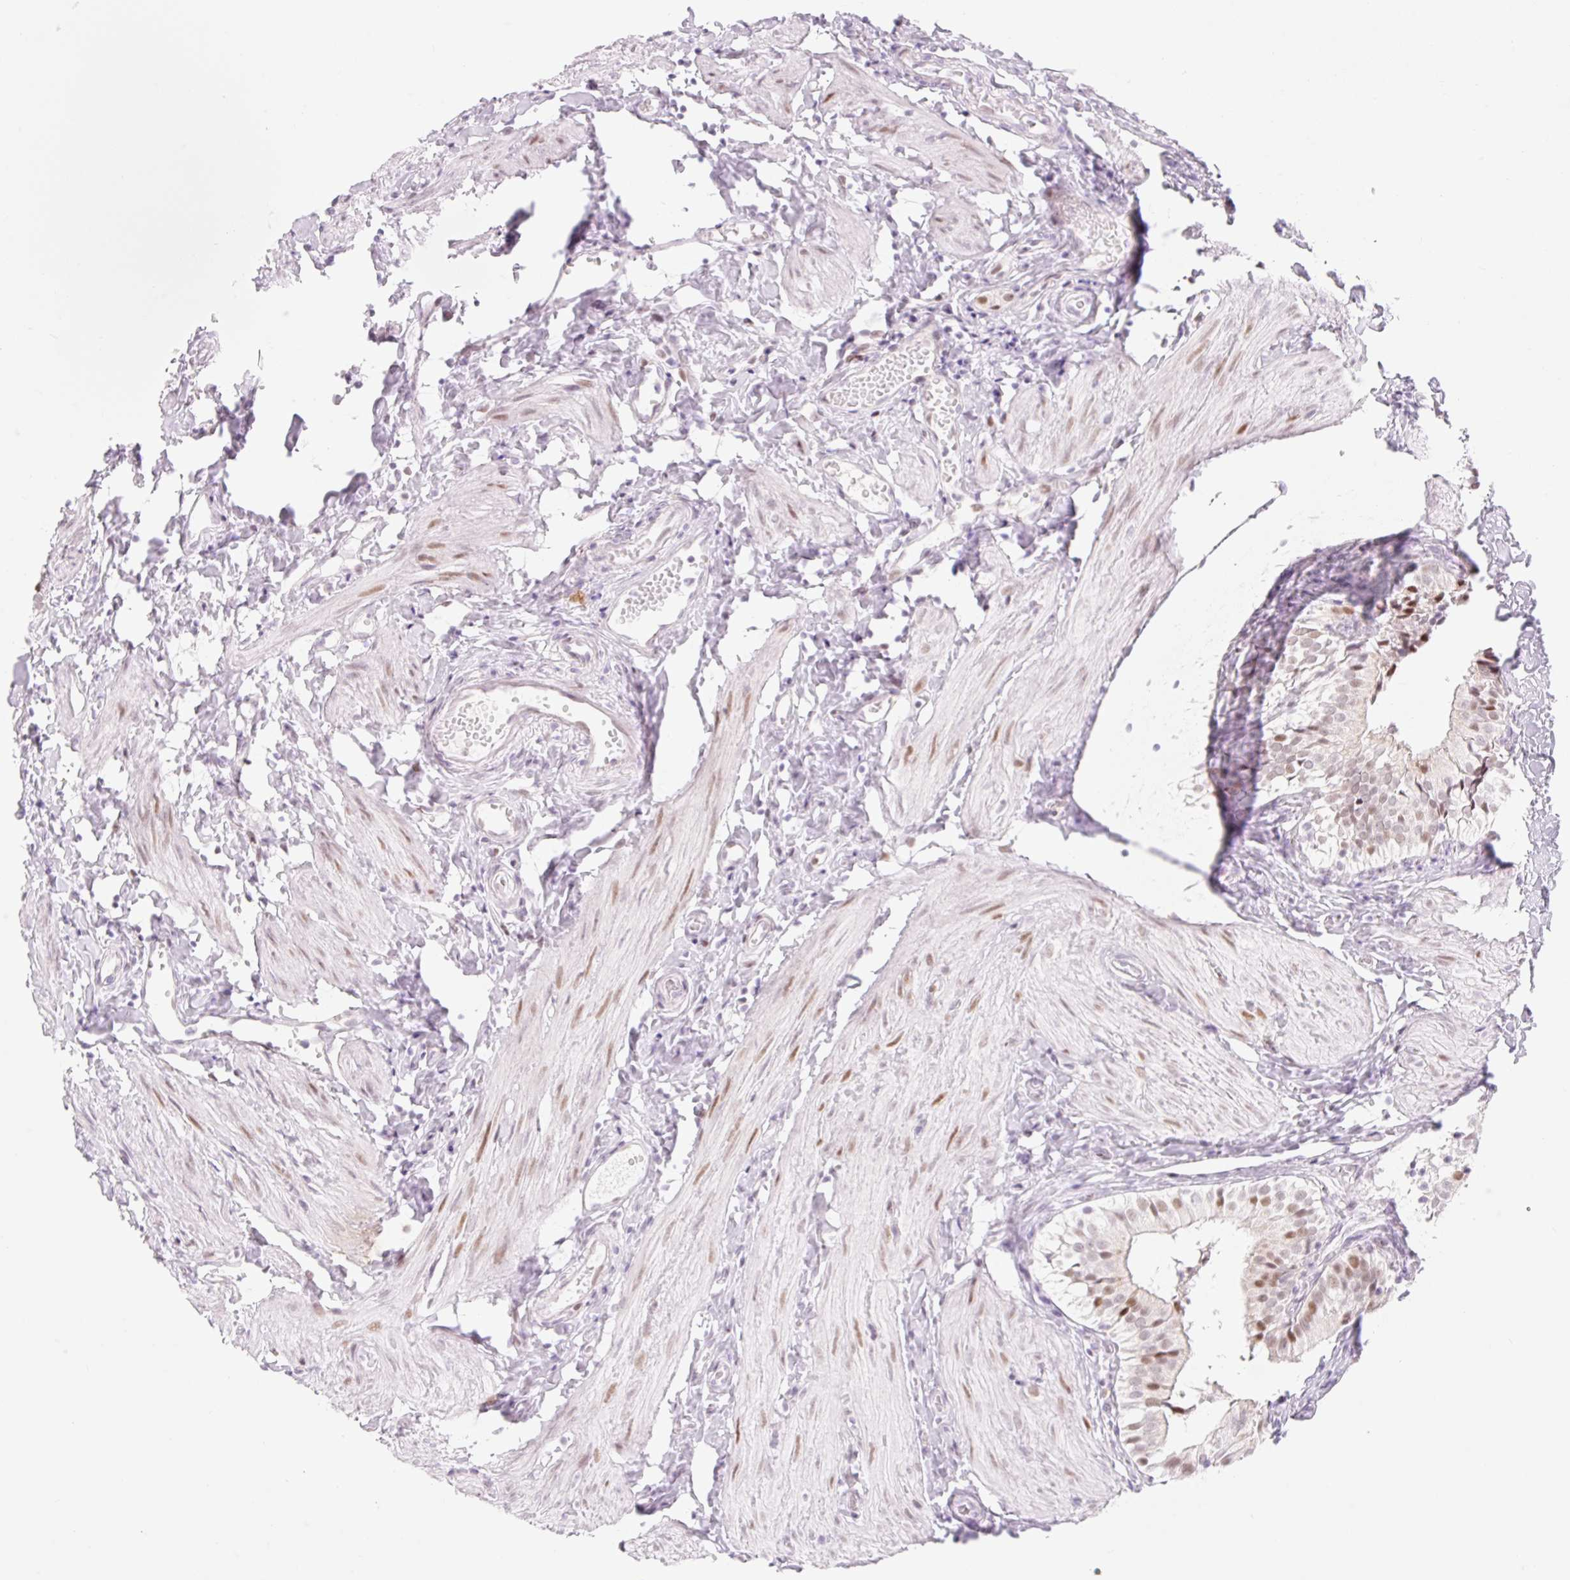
{"staining": {"intensity": "strong", "quantity": "25%-75%", "location": "nuclear"}, "tissue": "gallbladder", "cell_type": "Glandular cells", "image_type": "normal", "snomed": [{"axis": "morphology", "description": "Normal tissue, NOS"}, {"axis": "topography", "description": "Gallbladder"}], "caption": "Protein expression analysis of benign gallbladder exhibits strong nuclear expression in about 25%-75% of glandular cells.", "gene": "H2BW1", "patient": {"sex": "female", "age": 47}}